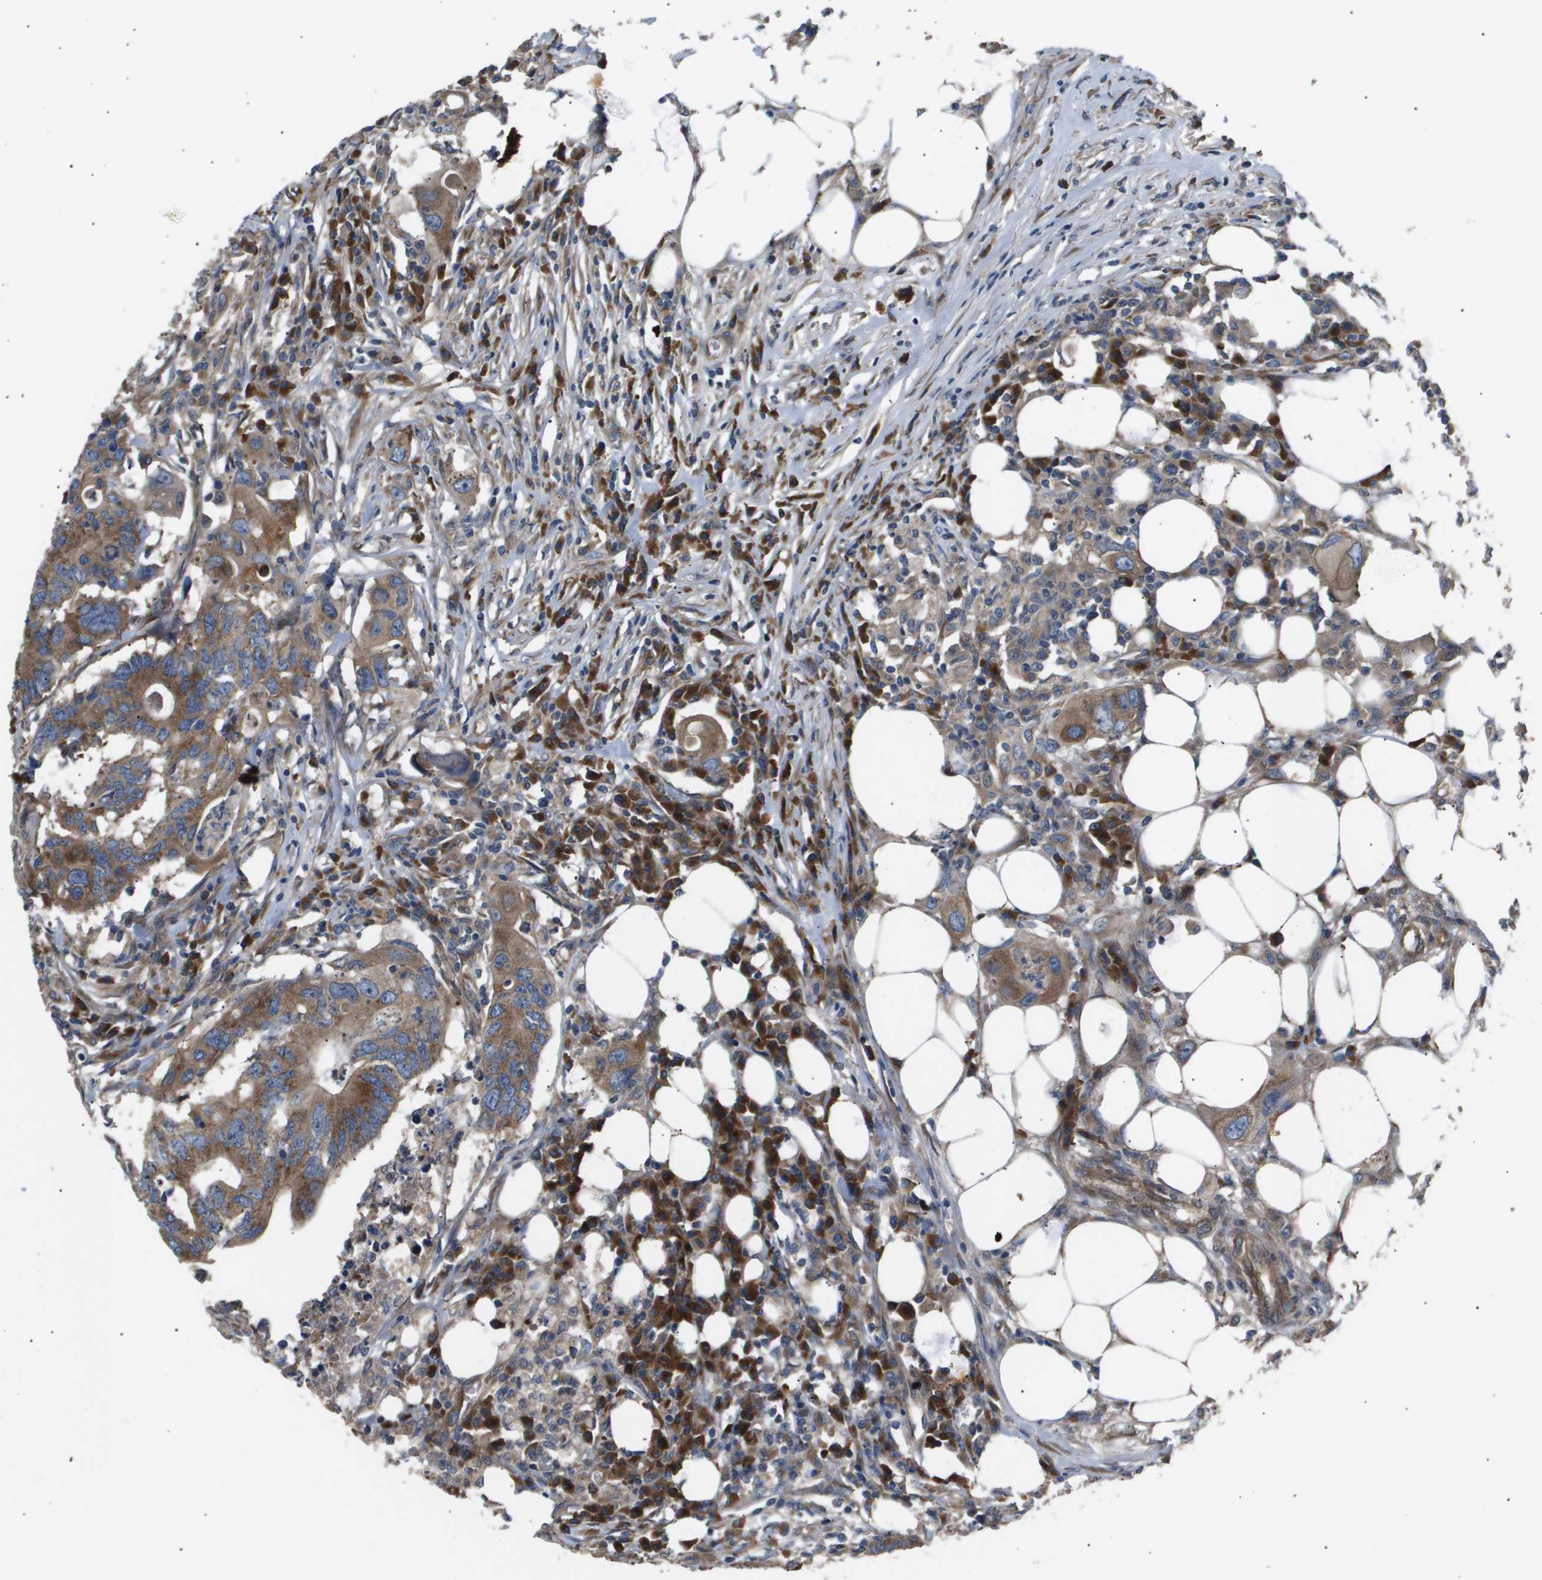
{"staining": {"intensity": "moderate", "quantity": ">75%", "location": "cytoplasmic/membranous"}, "tissue": "colorectal cancer", "cell_type": "Tumor cells", "image_type": "cancer", "snomed": [{"axis": "morphology", "description": "Adenocarcinoma, NOS"}, {"axis": "topography", "description": "Colon"}], "caption": "Immunohistochemistry histopathology image of human adenocarcinoma (colorectal) stained for a protein (brown), which shows medium levels of moderate cytoplasmic/membranous staining in about >75% of tumor cells.", "gene": "LYSMD3", "patient": {"sex": "male", "age": 71}}